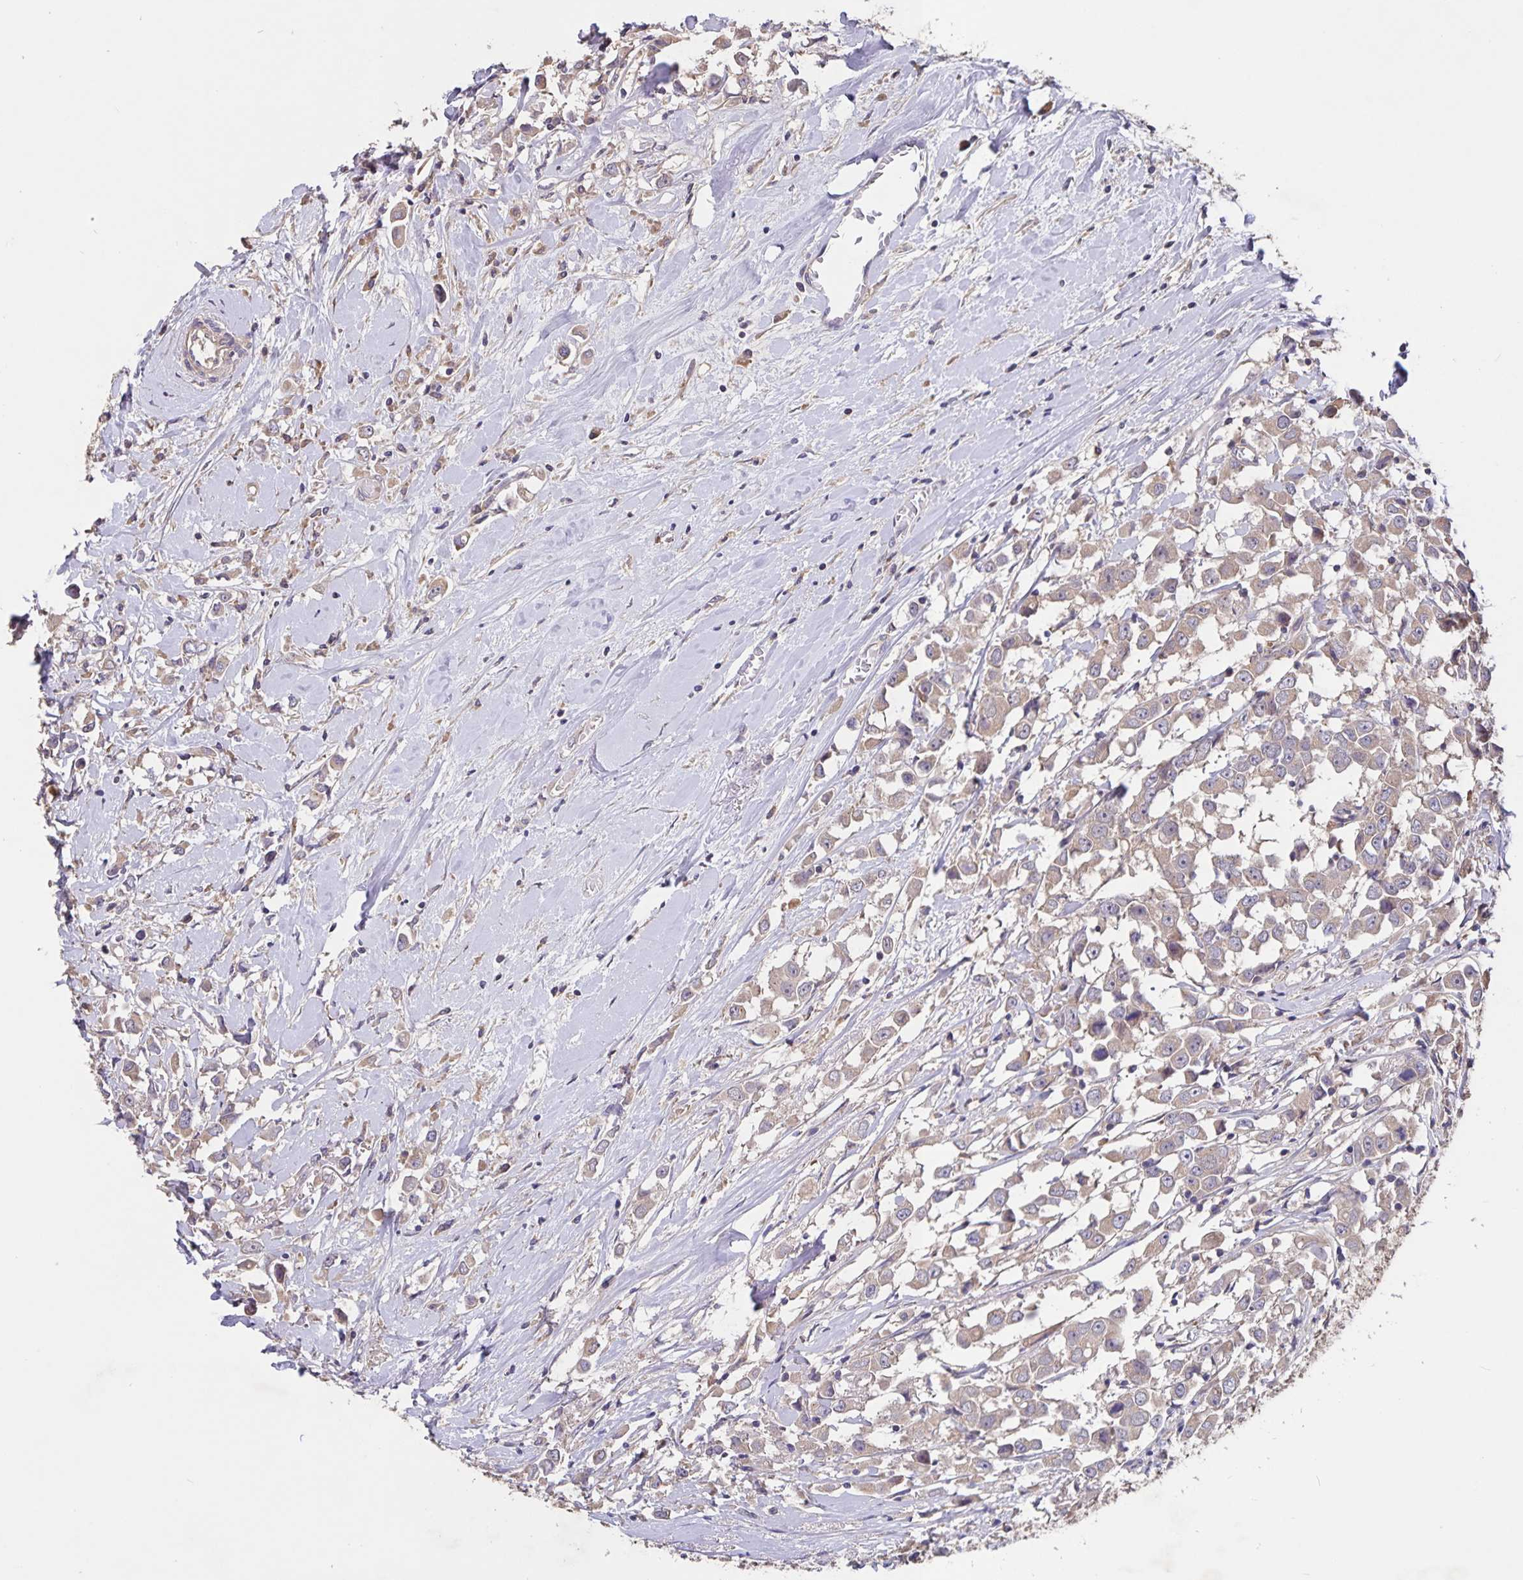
{"staining": {"intensity": "weak", "quantity": ">75%", "location": "cytoplasmic/membranous"}, "tissue": "breast cancer", "cell_type": "Tumor cells", "image_type": "cancer", "snomed": [{"axis": "morphology", "description": "Duct carcinoma"}, {"axis": "topography", "description": "Breast"}], "caption": "DAB immunohistochemical staining of human breast cancer exhibits weak cytoplasmic/membranous protein expression in about >75% of tumor cells. The protein is stained brown, and the nuclei are stained in blue (DAB (3,3'-diaminobenzidine) IHC with brightfield microscopy, high magnification).", "gene": "FBXL16", "patient": {"sex": "female", "age": 61}}